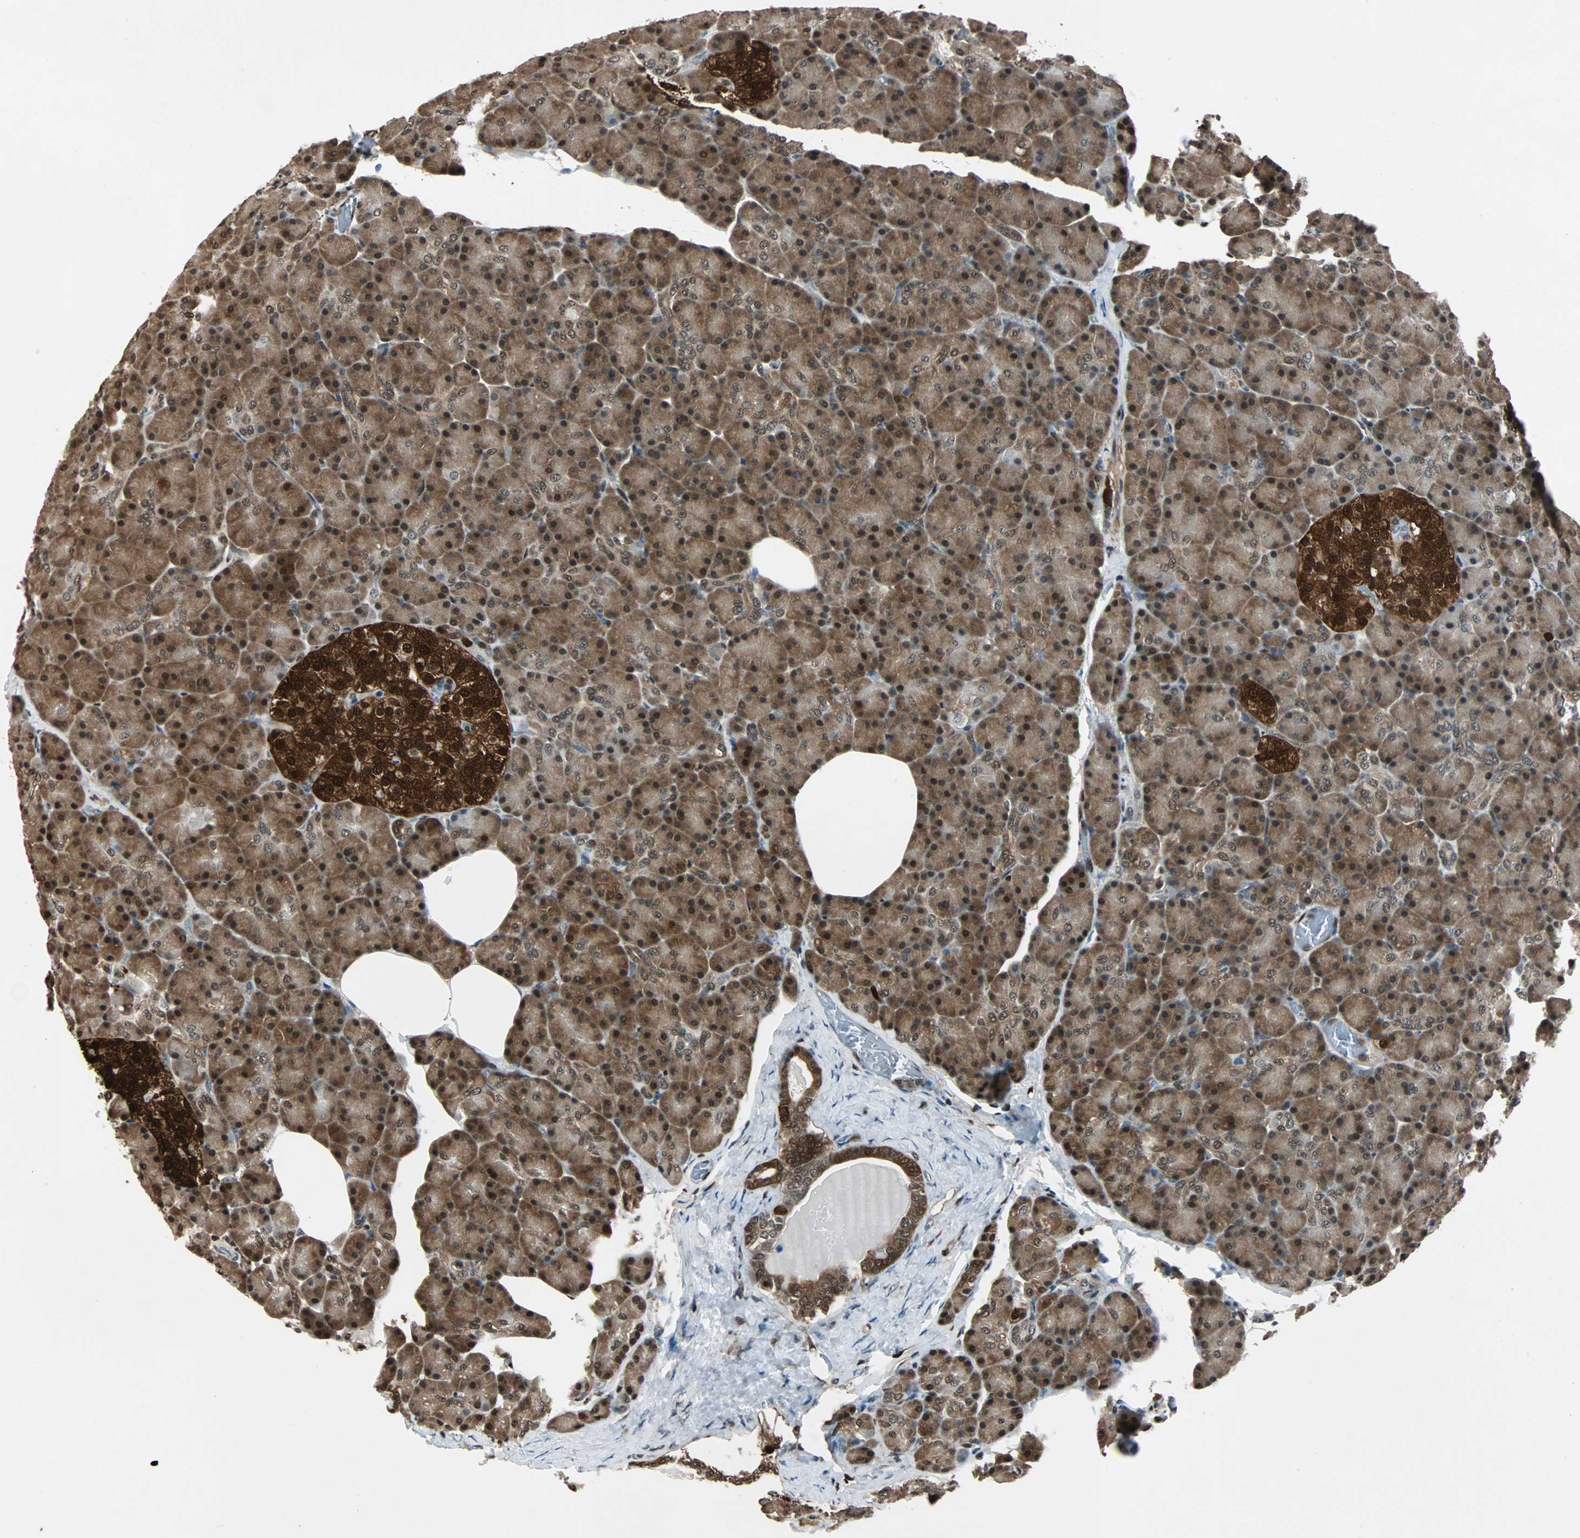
{"staining": {"intensity": "strong", "quantity": ">75%", "location": "cytoplasmic/membranous,nuclear"}, "tissue": "pancreas", "cell_type": "Exocrine glandular cells", "image_type": "normal", "snomed": [{"axis": "morphology", "description": "Normal tissue, NOS"}, {"axis": "topography", "description": "Pancreas"}], "caption": "Immunohistochemical staining of unremarkable pancreas shows >75% levels of strong cytoplasmic/membranous,nuclear protein expression in about >75% of exocrine glandular cells.", "gene": "ACLY", "patient": {"sex": "female", "age": 43}}